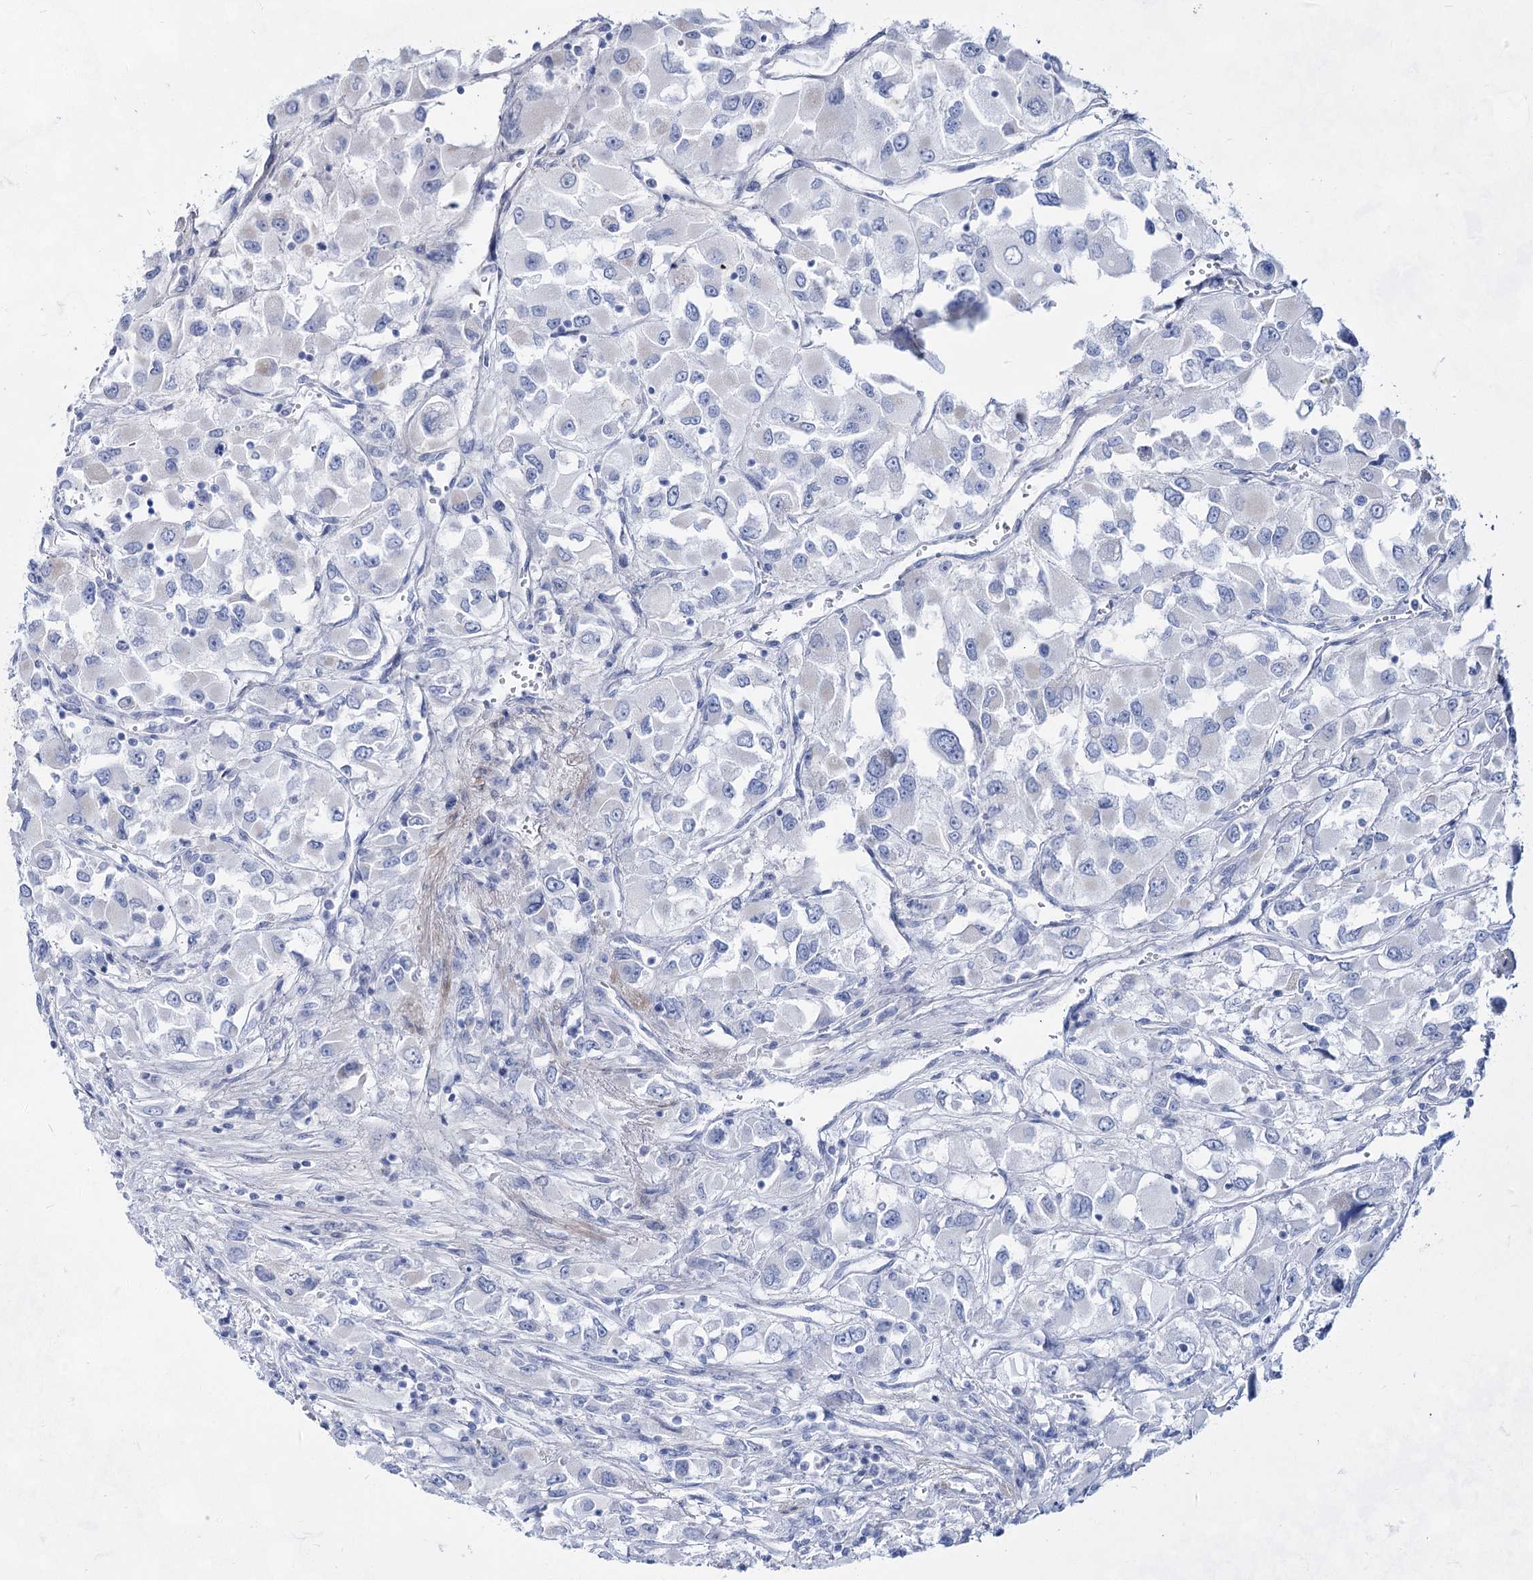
{"staining": {"intensity": "negative", "quantity": "none", "location": "none"}, "tissue": "renal cancer", "cell_type": "Tumor cells", "image_type": "cancer", "snomed": [{"axis": "morphology", "description": "Adenocarcinoma, NOS"}, {"axis": "topography", "description": "Kidney"}], "caption": "Human renal cancer (adenocarcinoma) stained for a protein using immunohistochemistry (IHC) exhibits no expression in tumor cells.", "gene": "ACRV1", "patient": {"sex": "female", "age": 52}}